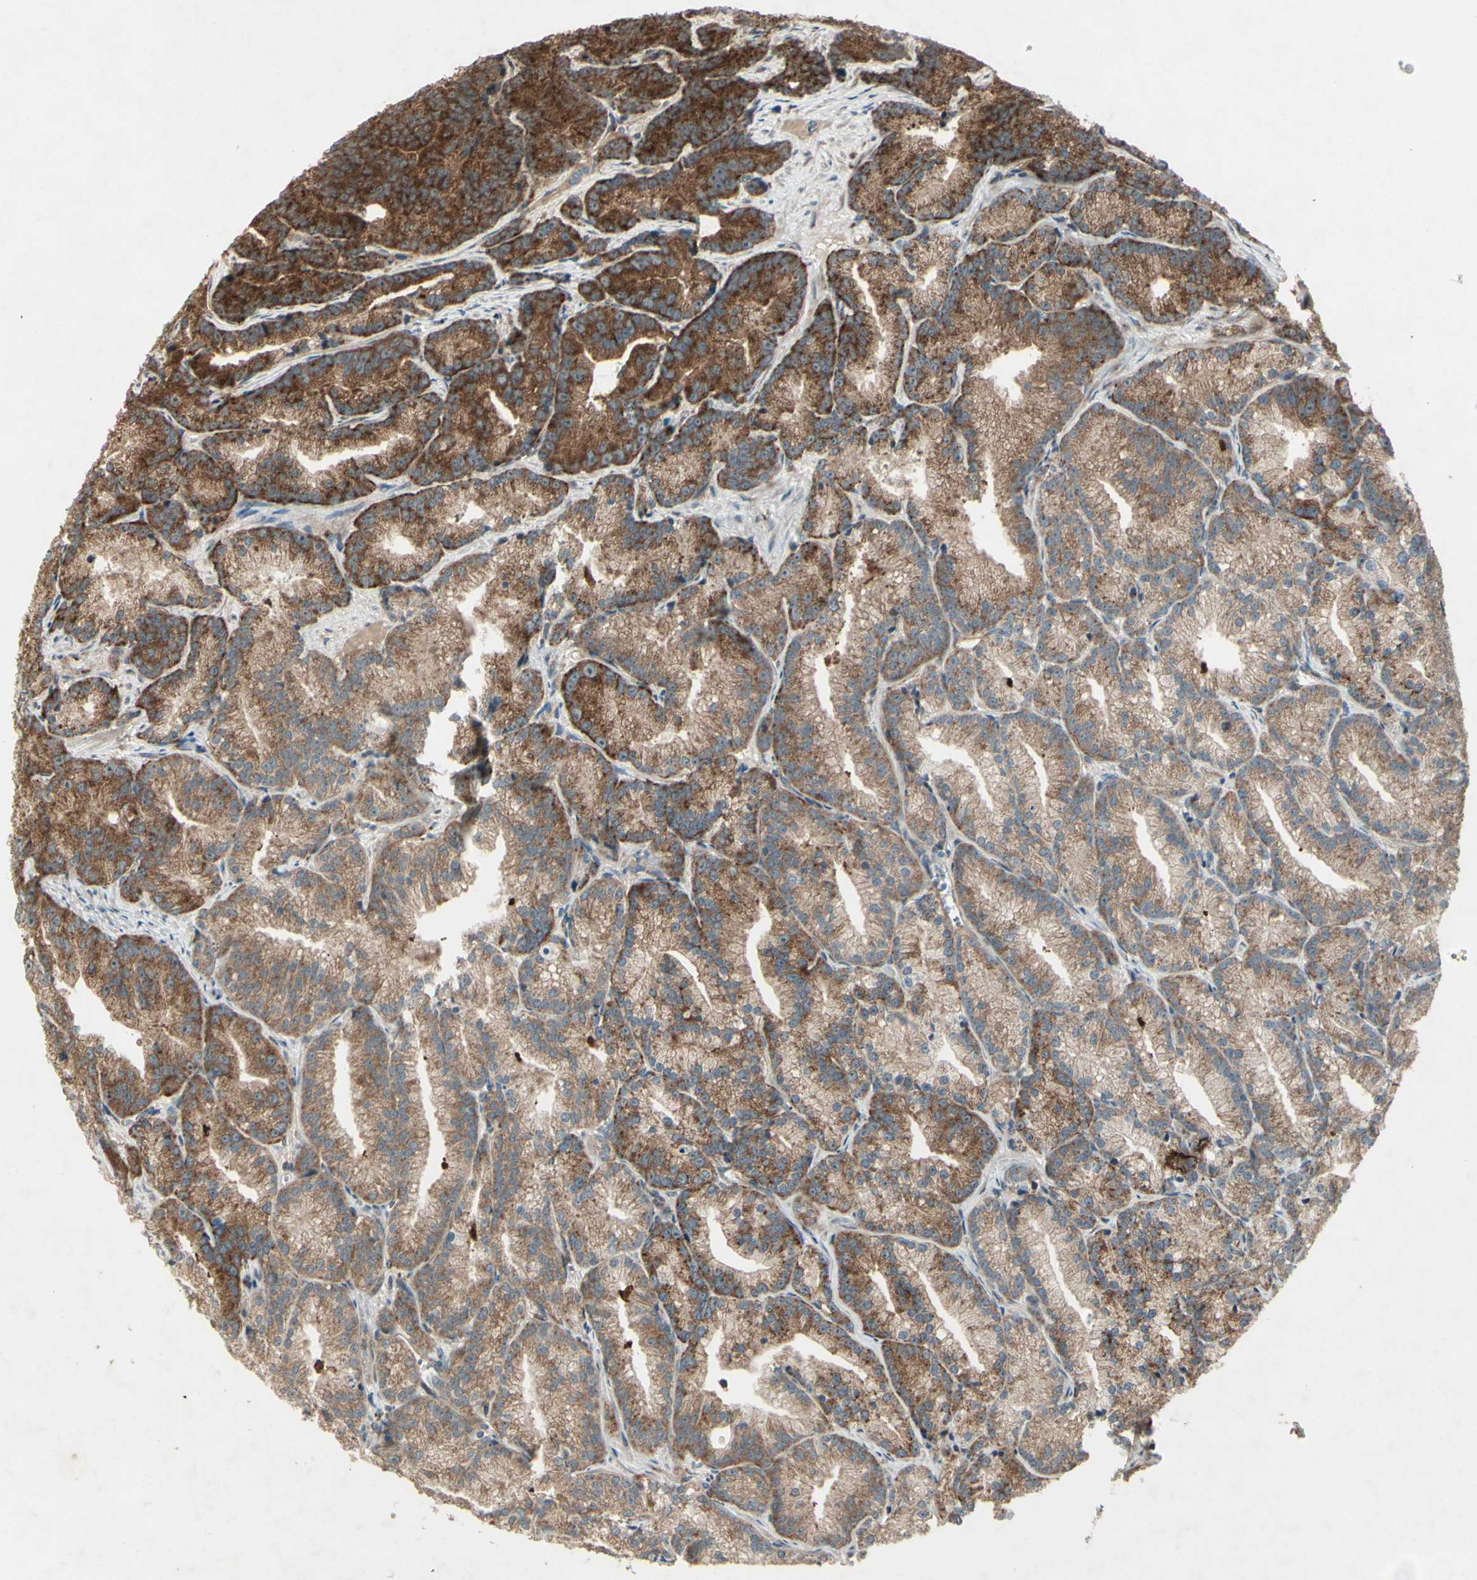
{"staining": {"intensity": "moderate", "quantity": ">75%", "location": "cytoplasmic/membranous"}, "tissue": "prostate cancer", "cell_type": "Tumor cells", "image_type": "cancer", "snomed": [{"axis": "morphology", "description": "Adenocarcinoma, Low grade"}, {"axis": "topography", "description": "Prostate"}], "caption": "Immunohistochemical staining of prostate adenocarcinoma (low-grade) exhibits moderate cytoplasmic/membranous protein staining in approximately >75% of tumor cells.", "gene": "AP1G1", "patient": {"sex": "male", "age": 89}}